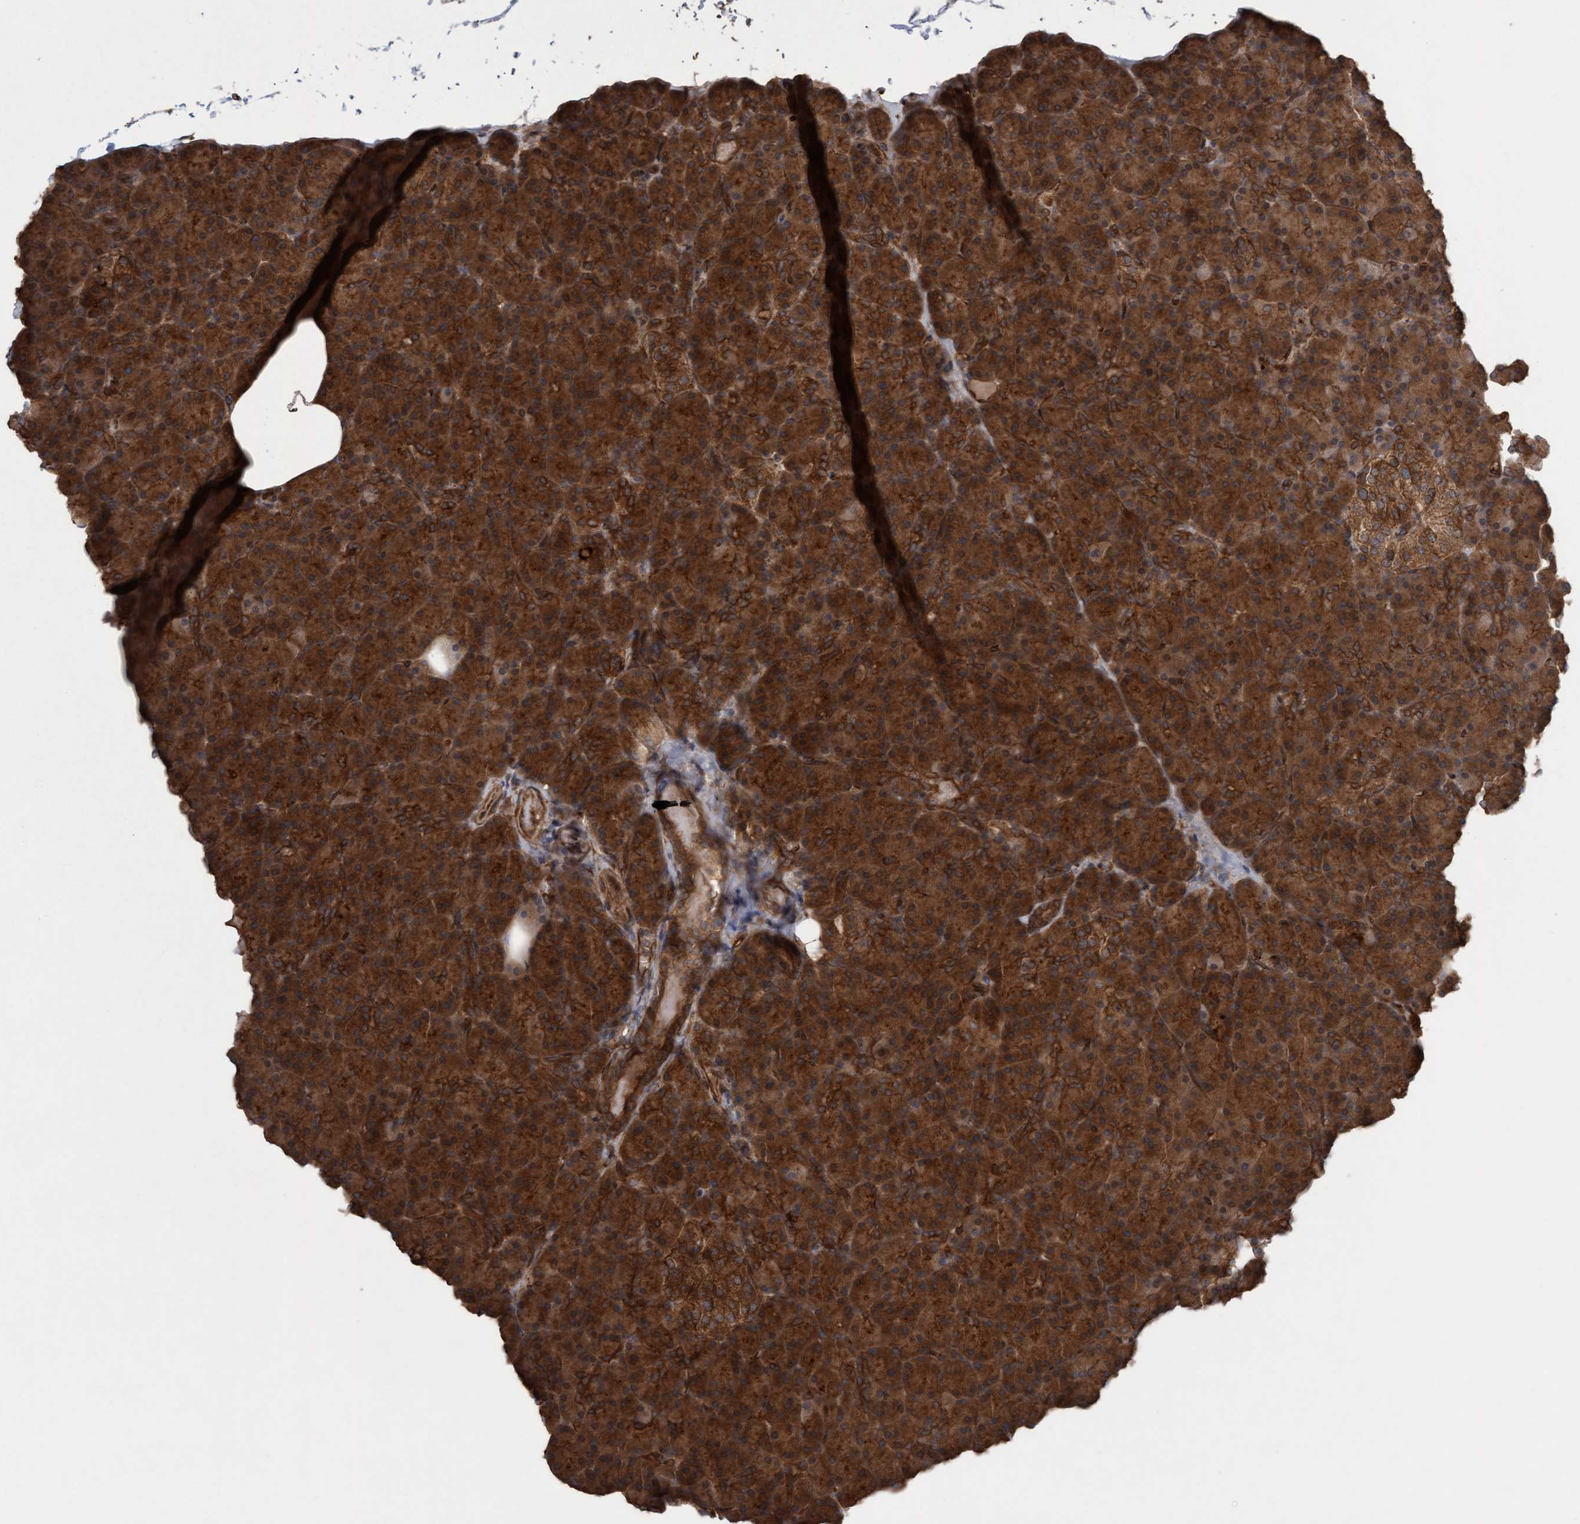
{"staining": {"intensity": "strong", "quantity": ">75%", "location": "cytoplasmic/membranous"}, "tissue": "pancreas", "cell_type": "Exocrine glandular cells", "image_type": "normal", "snomed": [{"axis": "morphology", "description": "Normal tissue, NOS"}, {"axis": "topography", "description": "Pancreas"}], "caption": "A photomicrograph of pancreas stained for a protein exhibits strong cytoplasmic/membranous brown staining in exocrine glandular cells. (Stains: DAB (3,3'-diaminobenzidine) in brown, nuclei in blue, Microscopy: brightfield microscopy at high magnification).", "gene": "CDC42EP4", "patient": {"sex": "female", "age": 43}}